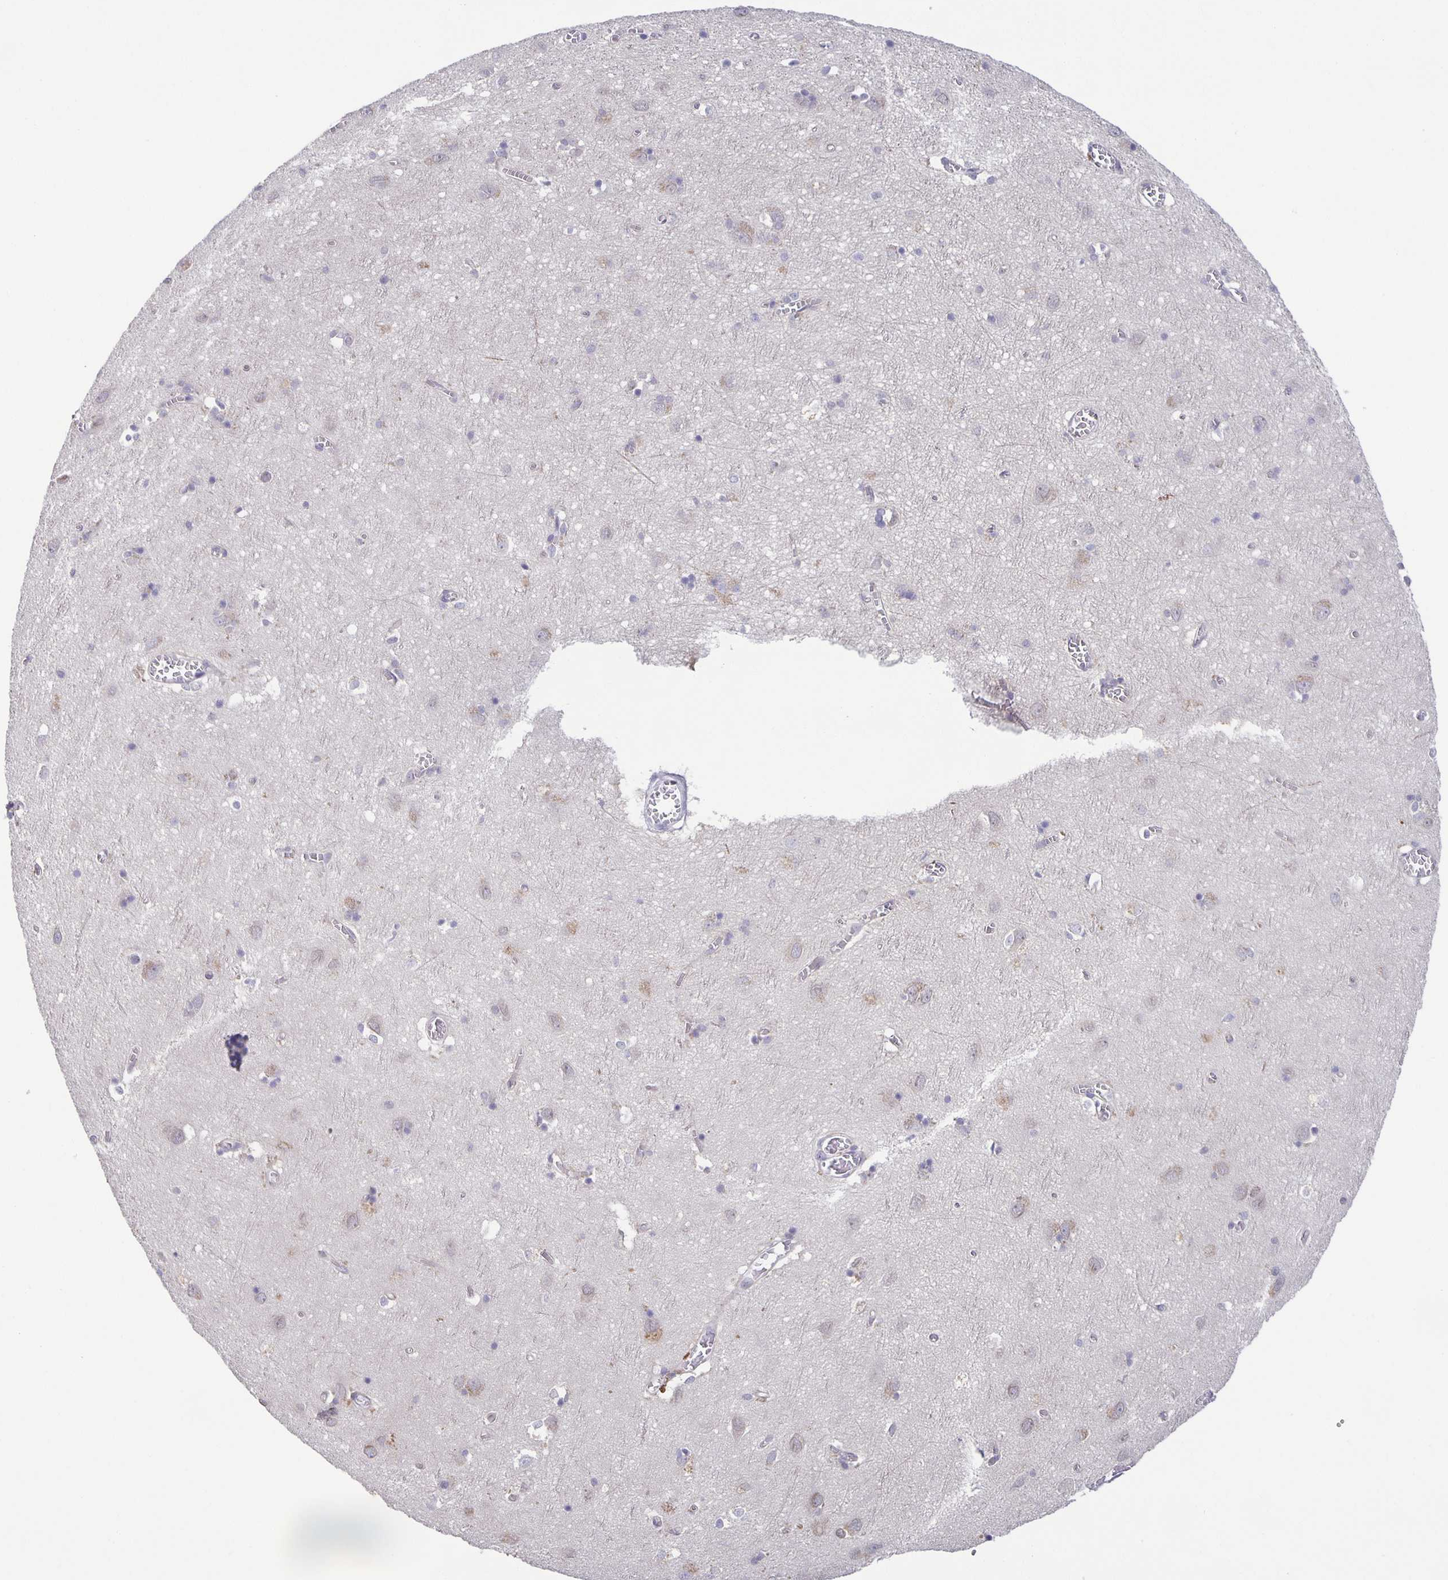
{"staining": {"intensity": "negative", "quantity": "none", "location": "none"}, "tissue": "cerebral cortex", "cell_type": "Endothelial cells", "image_type": "normal", "snomed": [{"axis": "morphology", "description": "Normal tissue, NOS"}, {"axis": "topography", "description": "Cerebral cortex"}], "caption": "High magnification brightfield microscopy of unremarkable cerebral cortex stained with DAB (brown) and counterstained with hematoxylin (blue): endothelial cells show no significant expression. Nuclei are stained in blue.", "gene": "PTPN3", "patient": {"sex": "male", "age": 70}}